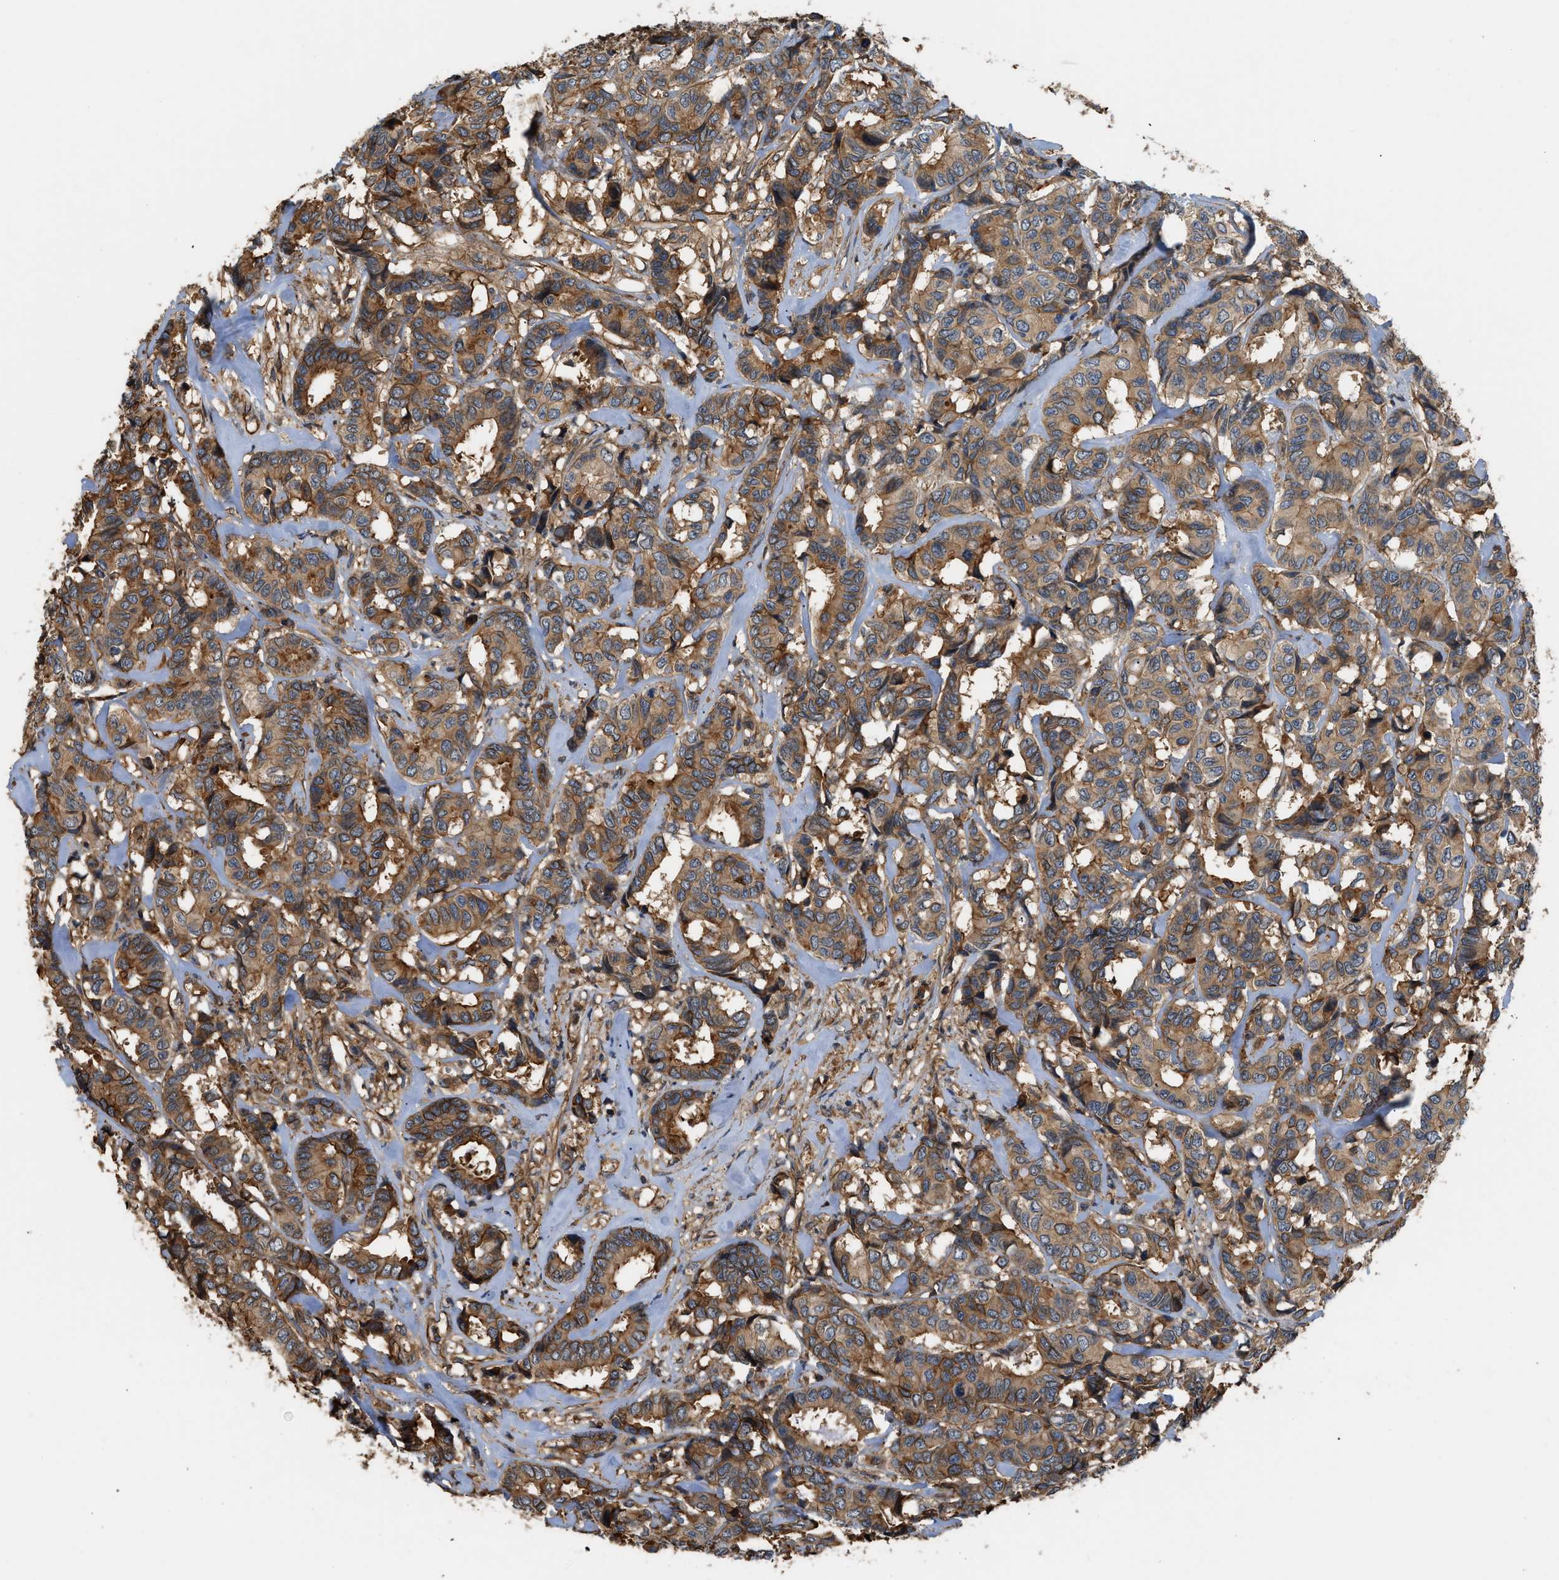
{"staining": {"intensity": "strong", "quantity": ">75%", "location": "cytoplasmic/membranous"}, "tissue": "breast cancer", "cell_type": "Tumor cells", "image_type": "cancer", "snomed": [{"axis": "morphology", "description": "Duct carcinoma"}, {"axis": "topography", "description": "Breast"}], "caption": "Immunohistochemical staining of breast cancer (intraductal carcinoma) shows strong cytoplasmic/membranous protein expression in about >75% of tumor cells.", "gene": "DDHD2", "patient": {"sex": "female", "age": 87}}